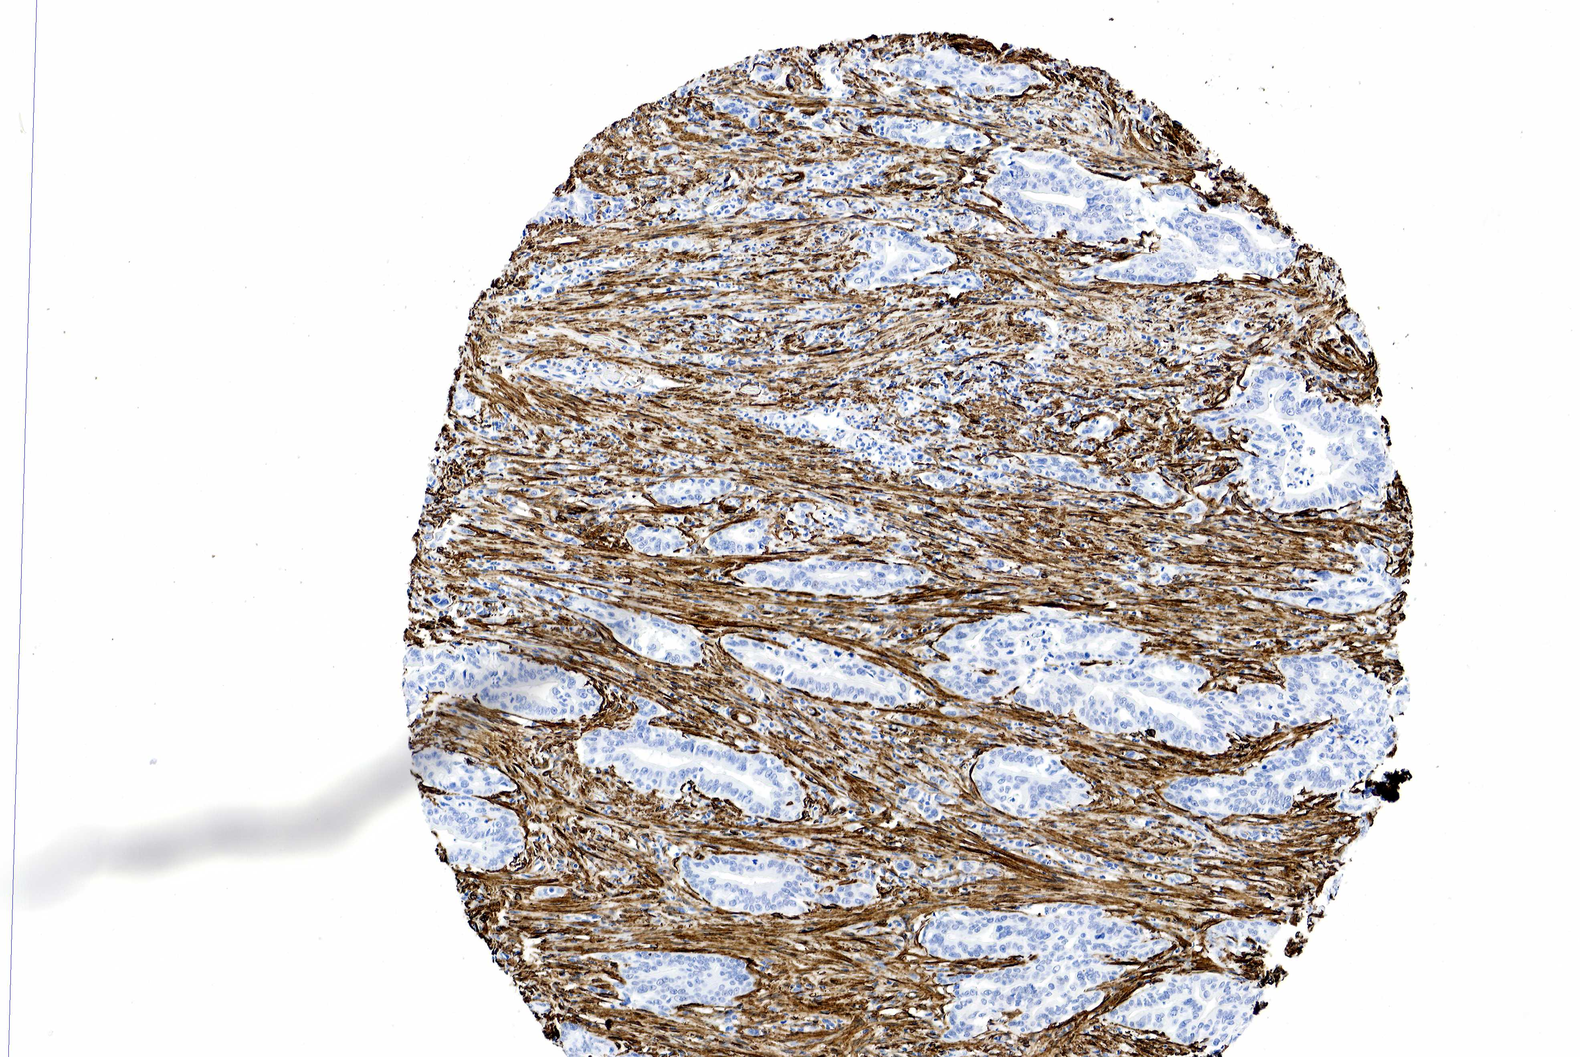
{"staining": {"intensity": "negative", "quantity": "none", "location": "none"}, "tissue": "stomach cancer", "cell_type": "Tumor cells", "image_type": "cancer", "snomed": [{"axis": "morphology", "description": "Adenocarcinoma, NOS"}, {"axis": "topography", "description": "Stomach"}], "caption": "High power microscopy histopathology image of an immunohistochemistry micrograph of adenocarcinoma (stomach), revealing no significant staining in tumor cells.", "gene": "ACTA2", "patient": {"sex": "female", "age": 76}}